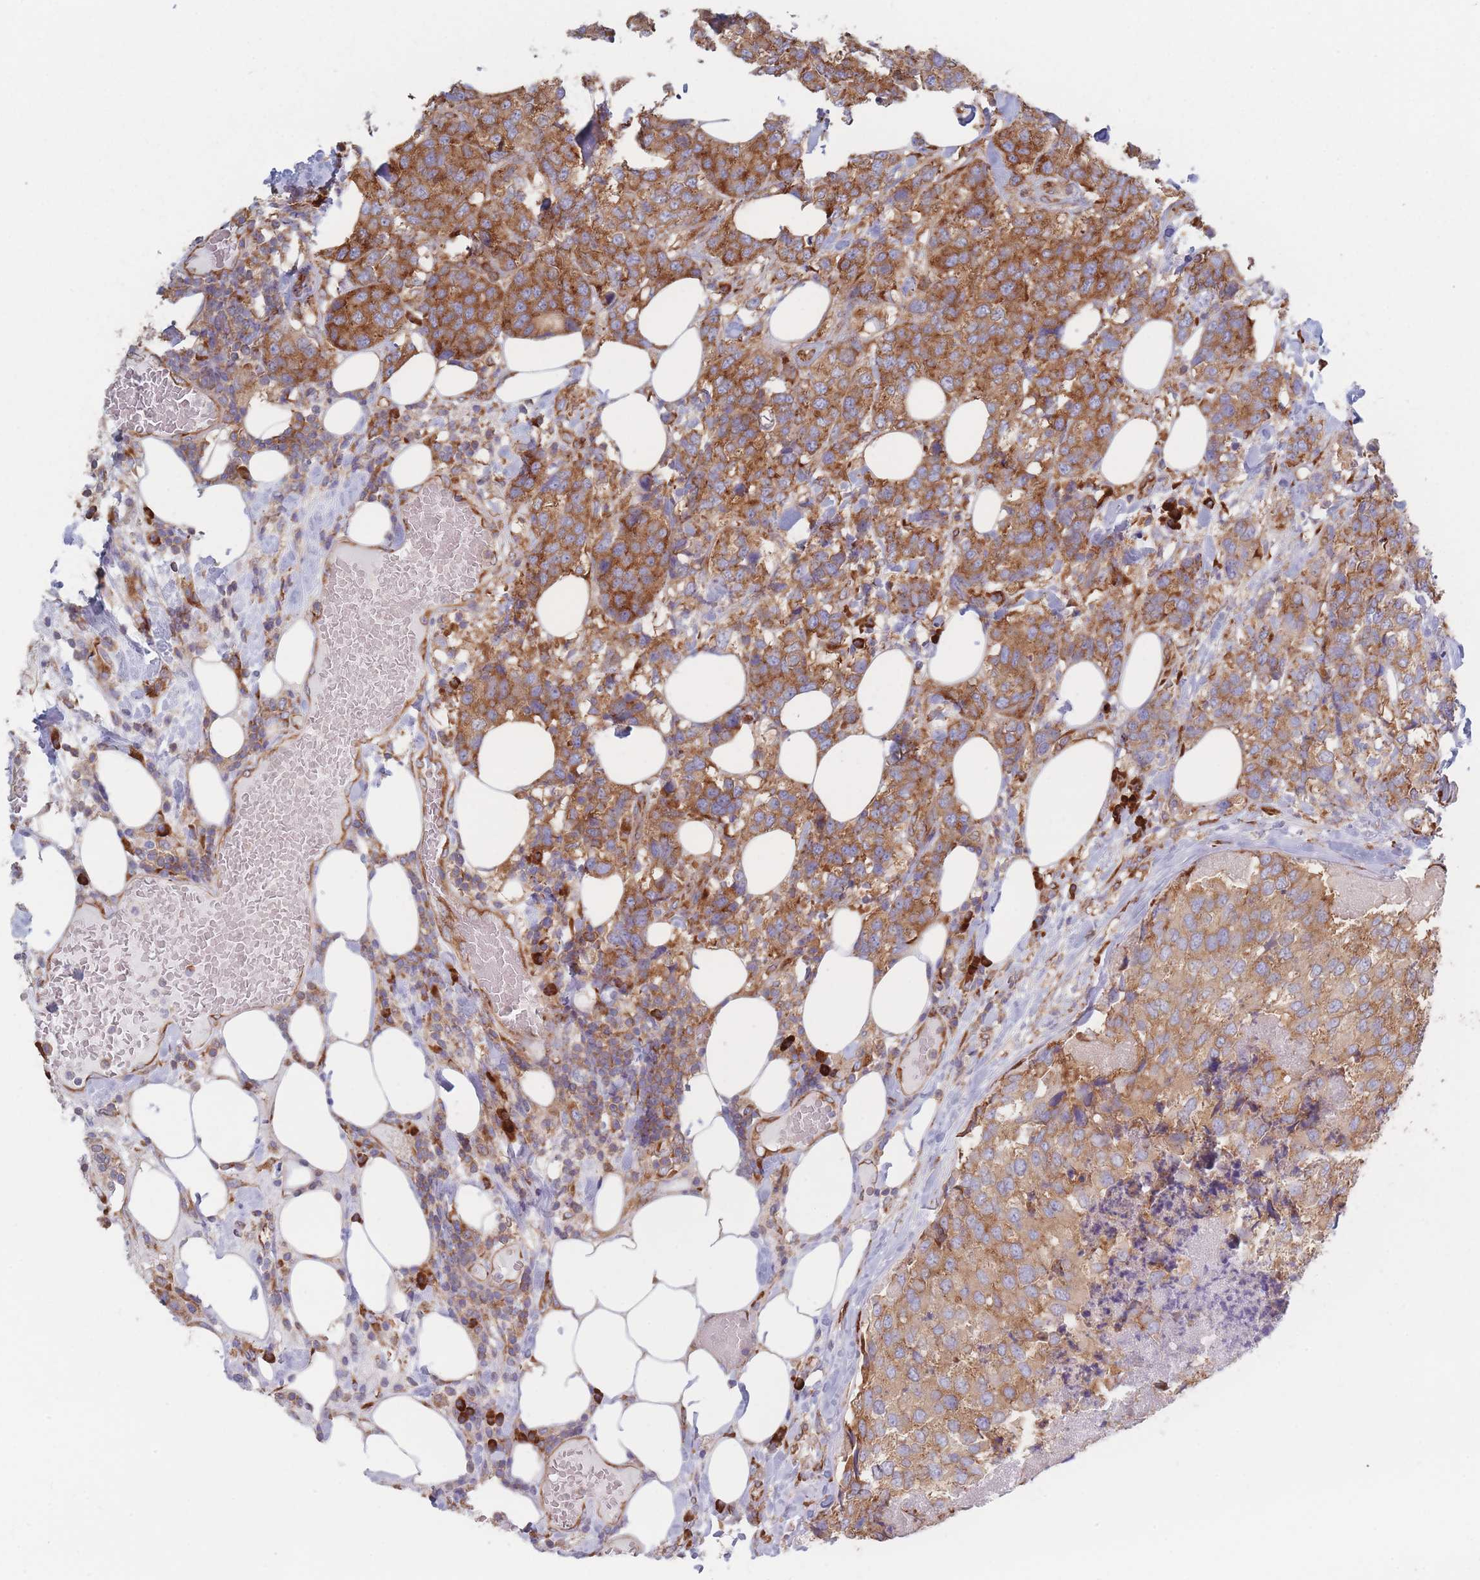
{"staining": {"intensity": "strong", "quantity": ">75%", "location": "cytoplasmic/membranous"}, "tissue": "breast cancer", "cell_type": "Tumor cells", "image_type": "cancer", "snomed": [{"axis": "morphology", "description": "Lobular carcinoma"}, {"axis": "topography", "description": "Breast"}], "caption": "High-magnification brightfield microscopy of breast cancer (lobular carcinoma) stained with DAB (brown) and counterstained with hematoxylin (blue). tumor cells exhibit strong cytoplasmic/membranous positivity is seen in about>75% of cells.", "gene": "EEF1B2", "patient": {"sex": "female", "age": 59}}